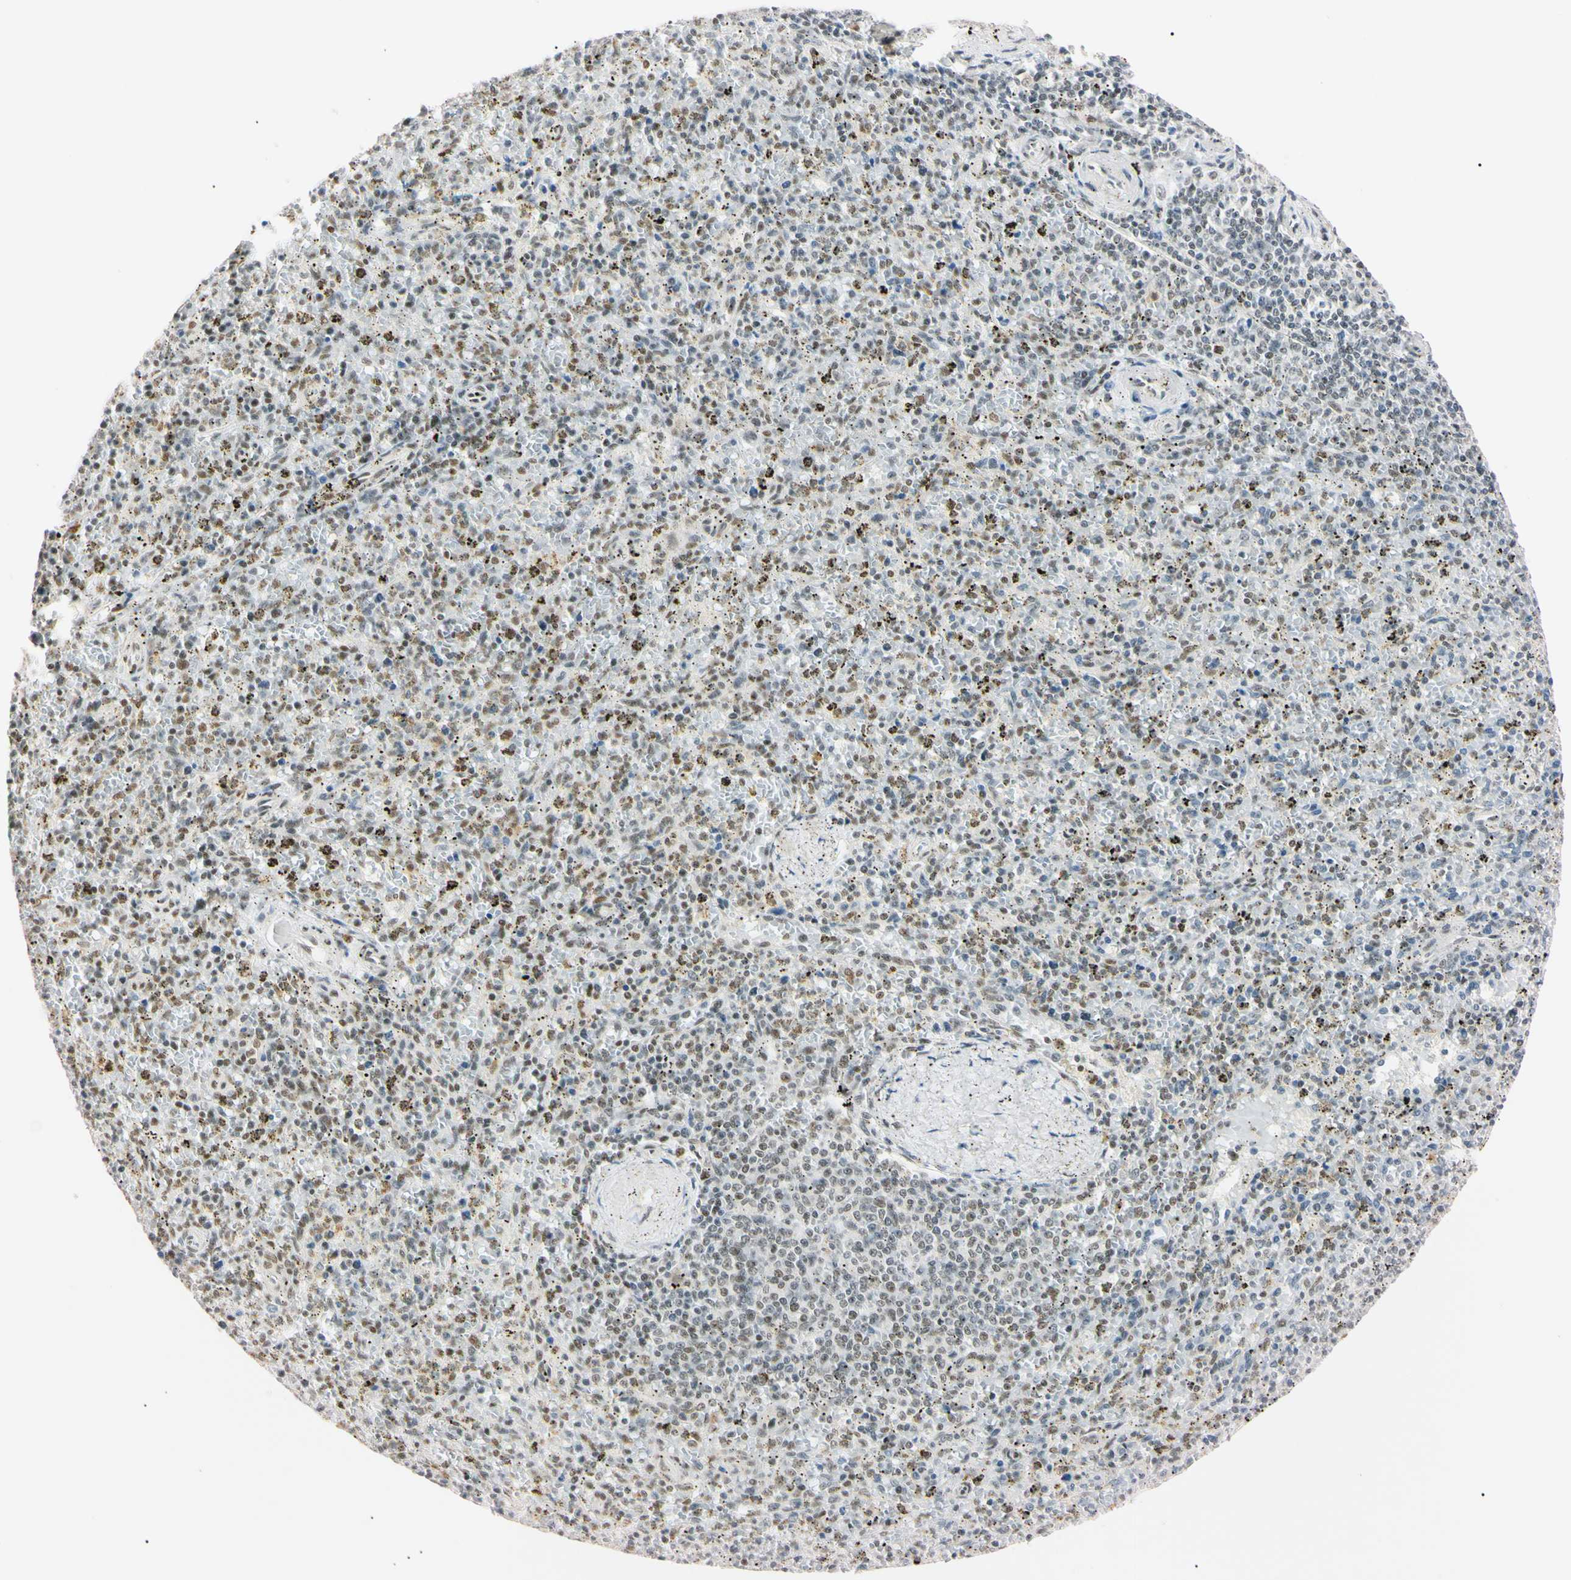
{"staining": {"intensity": "weak", "quantity": ">75%", "location": "nuclear"}, "tissue": "spleen", "cell_type": "Cells in red pulp", "image_type": "normal", "snomed": [{"axis": "morphology", "description": "Normal tissue, NOS"}, {"axis": "topography", "description": "Spleen"}], "caption": "Cells in red pulp demonstrate low levels of weak nuclear positivity in about >75% of cells in benign human spleen. Using DAB (3,3'-diaminobenzidine) (brown) and hematoxylin (blue) stains, captured at high magnification using brightfield microscopy.", "gene": "ZNF134", "patient": {"sex": "male", "age": 72}}